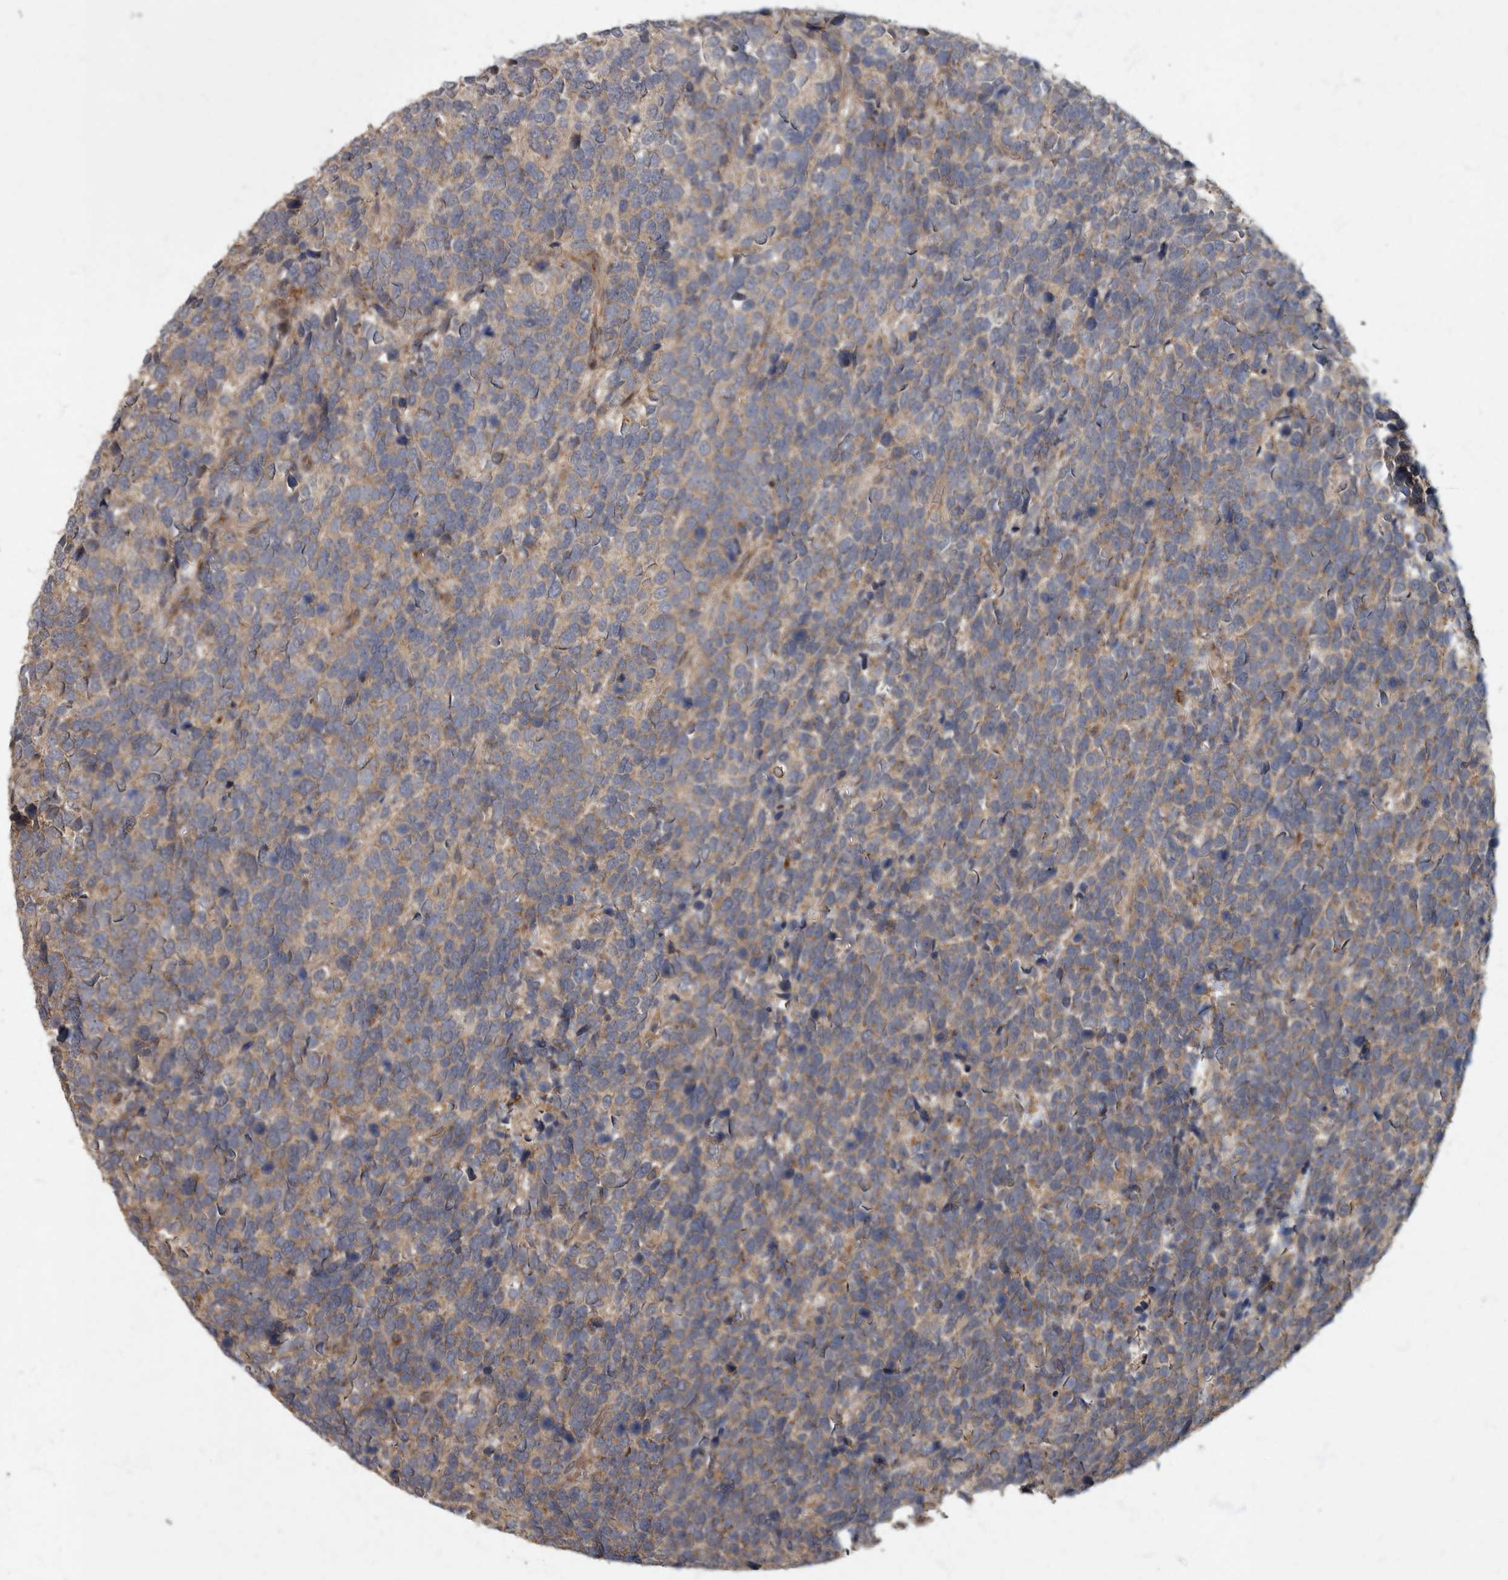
{"staining": {"intensity": "weak", "quantity": ">75%", "location": "cytoplasmic/membranous"}, "tissue": "urothelial cancer", "cell_type": "Tumor cells", "image_type": "cancer", "snomed": [{"axis": "morphology", "description": "Urothelial carcinoma, High grade"}, {"axis": "topography", "description": "Urinary bladder"}], "caption": "Protein expression analysis of human high-grade urothelial carcinoma reveals weak cytoplasmic/membranous positivity in approximately >75% of tumor cells.", "gene": "IQCK", "patient": {"sex": "female", "age": 82}}